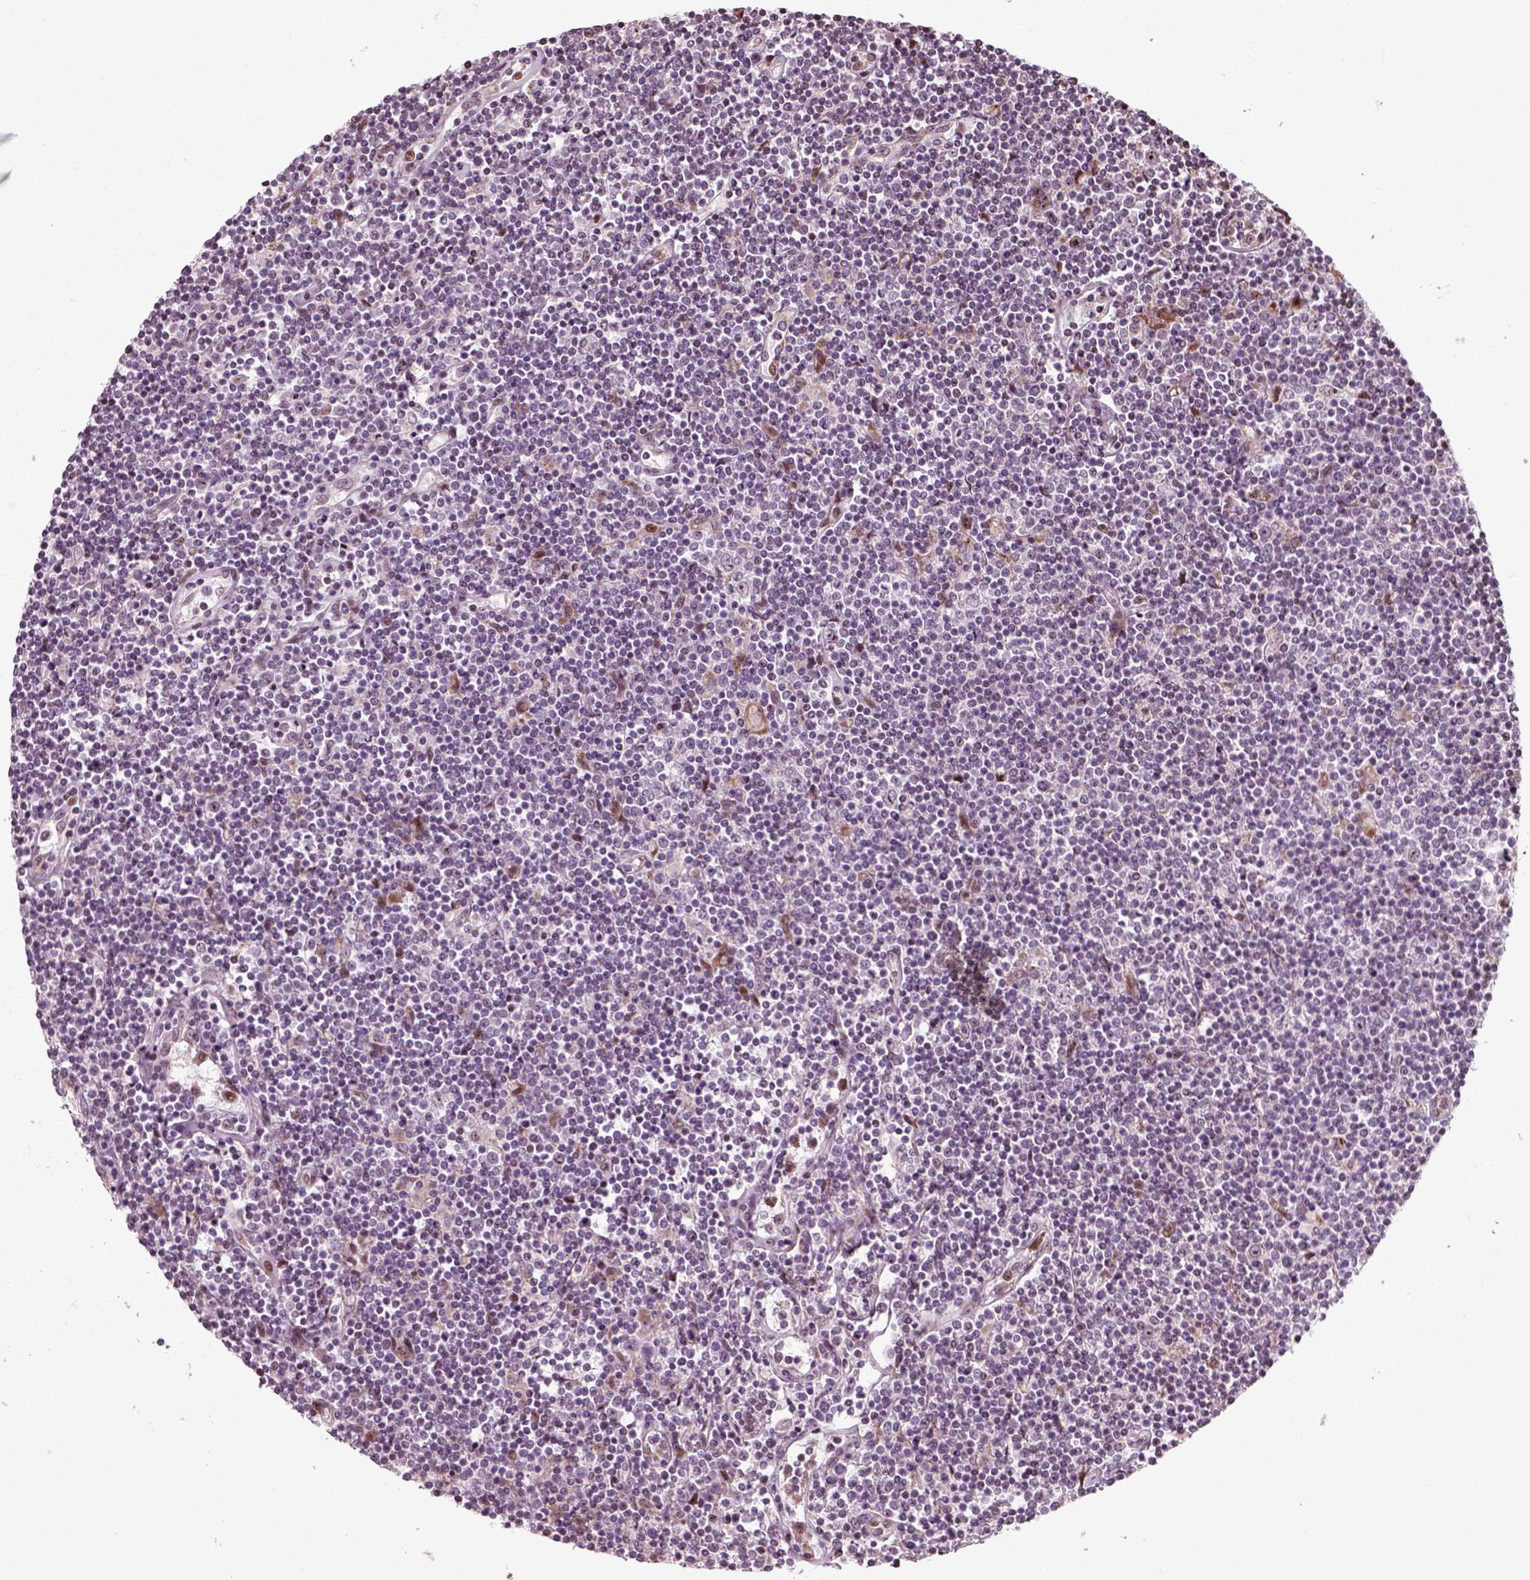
{"staining": {"intensity": "negative", "quantity": "none", "location": "none"}, "tissue": "lymphoma", "cell_type": "Tumor cells", "image_type": "cancer", "snomed": [{"axis": "morphology", "description": "Hodgkin's disease, NOS"}, {"axis": "topography", "description": "Lymph node"}], "caption": "Immunohistochemistry photomicrograph of neoplastic tissue: Hodgkin's disease stained with DAB (3,3'-diaminobenzidine) shows no significant protein expression in tumor cells.", "gene": "CDC14A", "patient": {"sex": "male", "age": 40}}